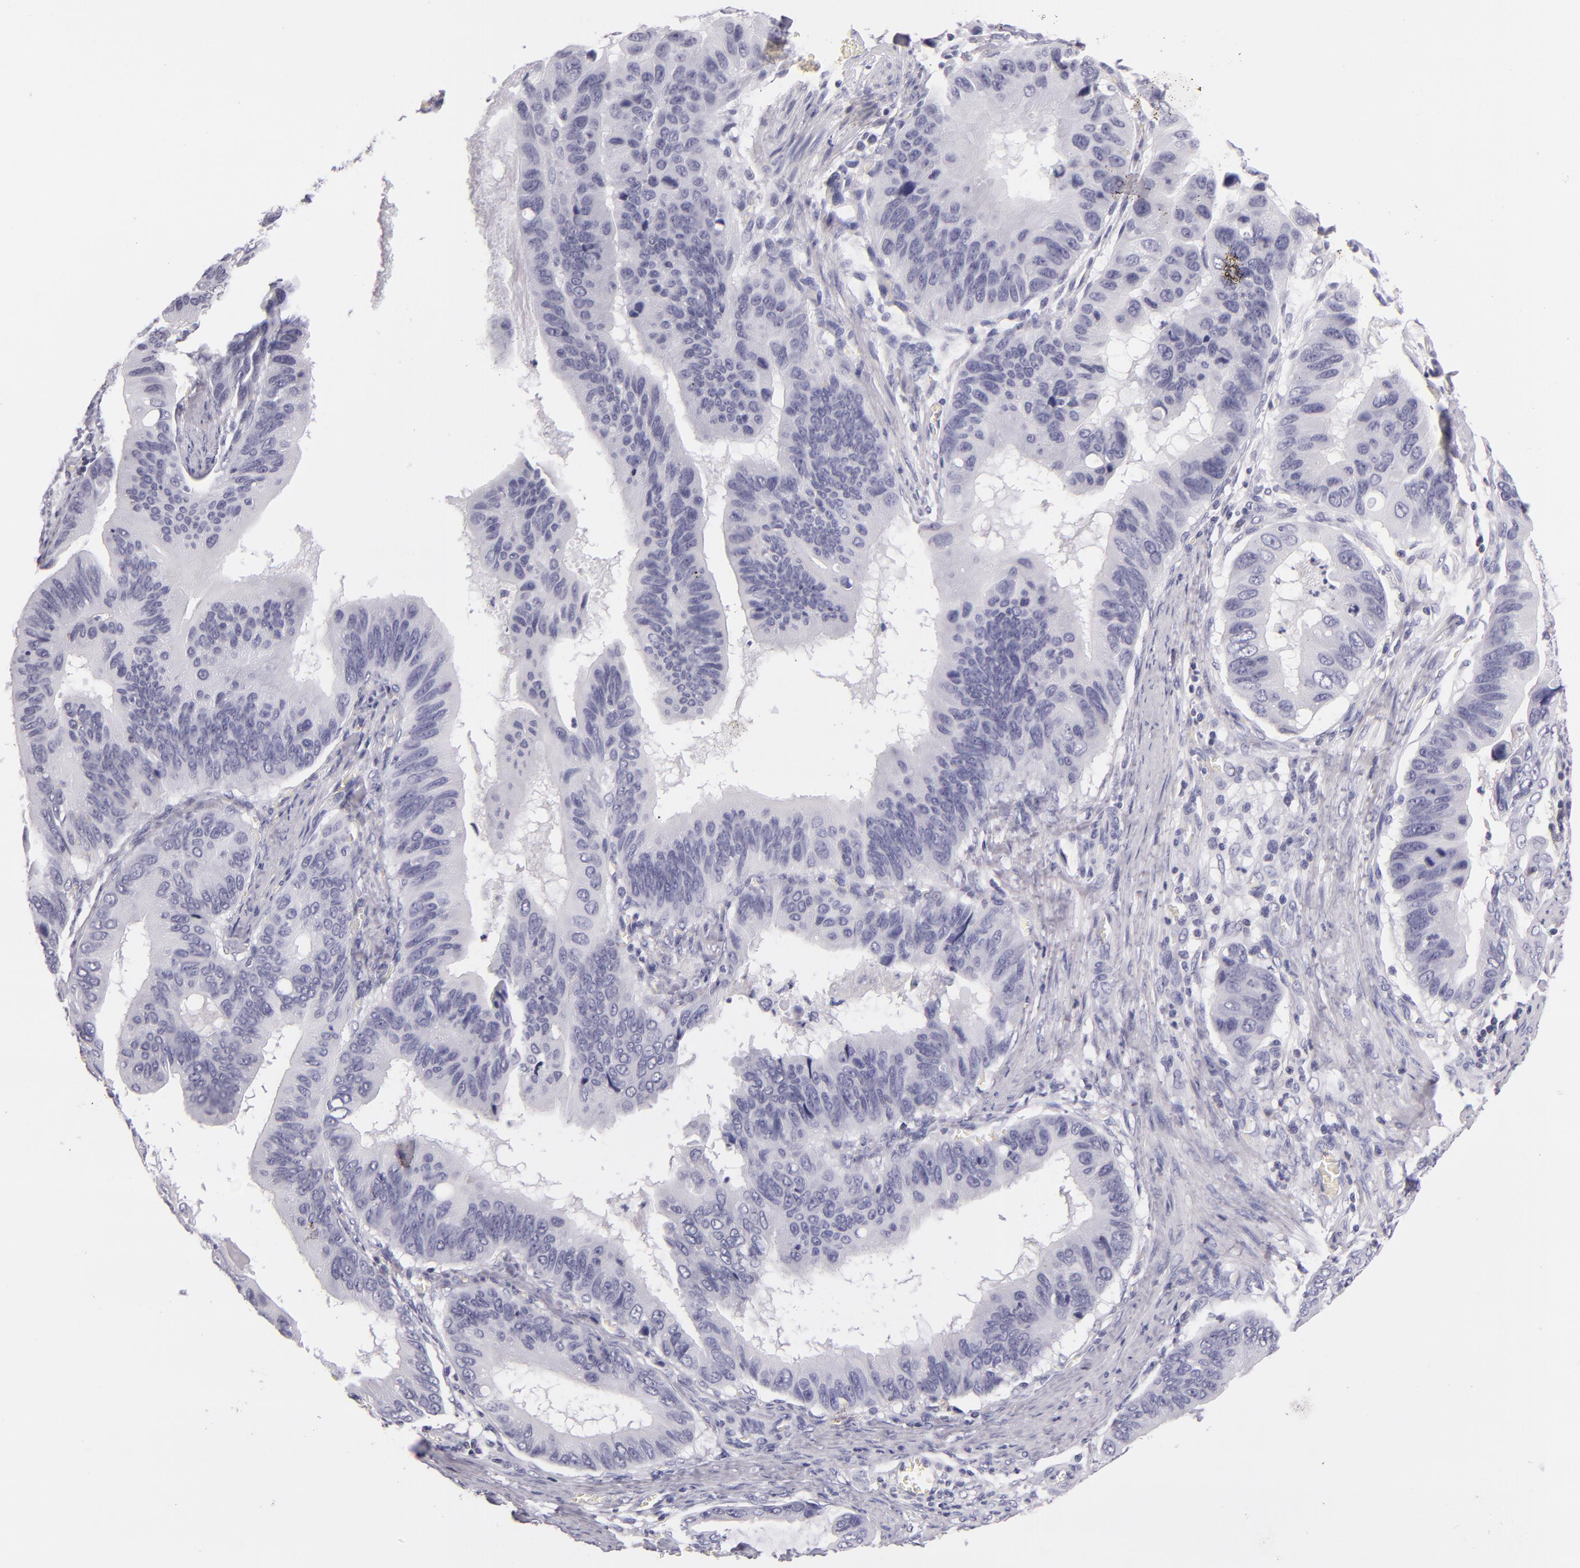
{"staining": {"intensity": "negative", "quantity": "none", "location": "none"}, "tissue": "stomach cancer", "cell_type": "Tumor cells", "image_type": "cancer", "snomed": [{"axis": "morphology", "description": "Adenocarcinoma, NOS"}, {"axis": "topography", "description": "Stomach, upper"}], "caption": "The micrograph shows no significant staining in tumor cells of adenocarcinoma (stomach).", "gene": "CD48", "patient": {"sex": "male", "age": 80}}